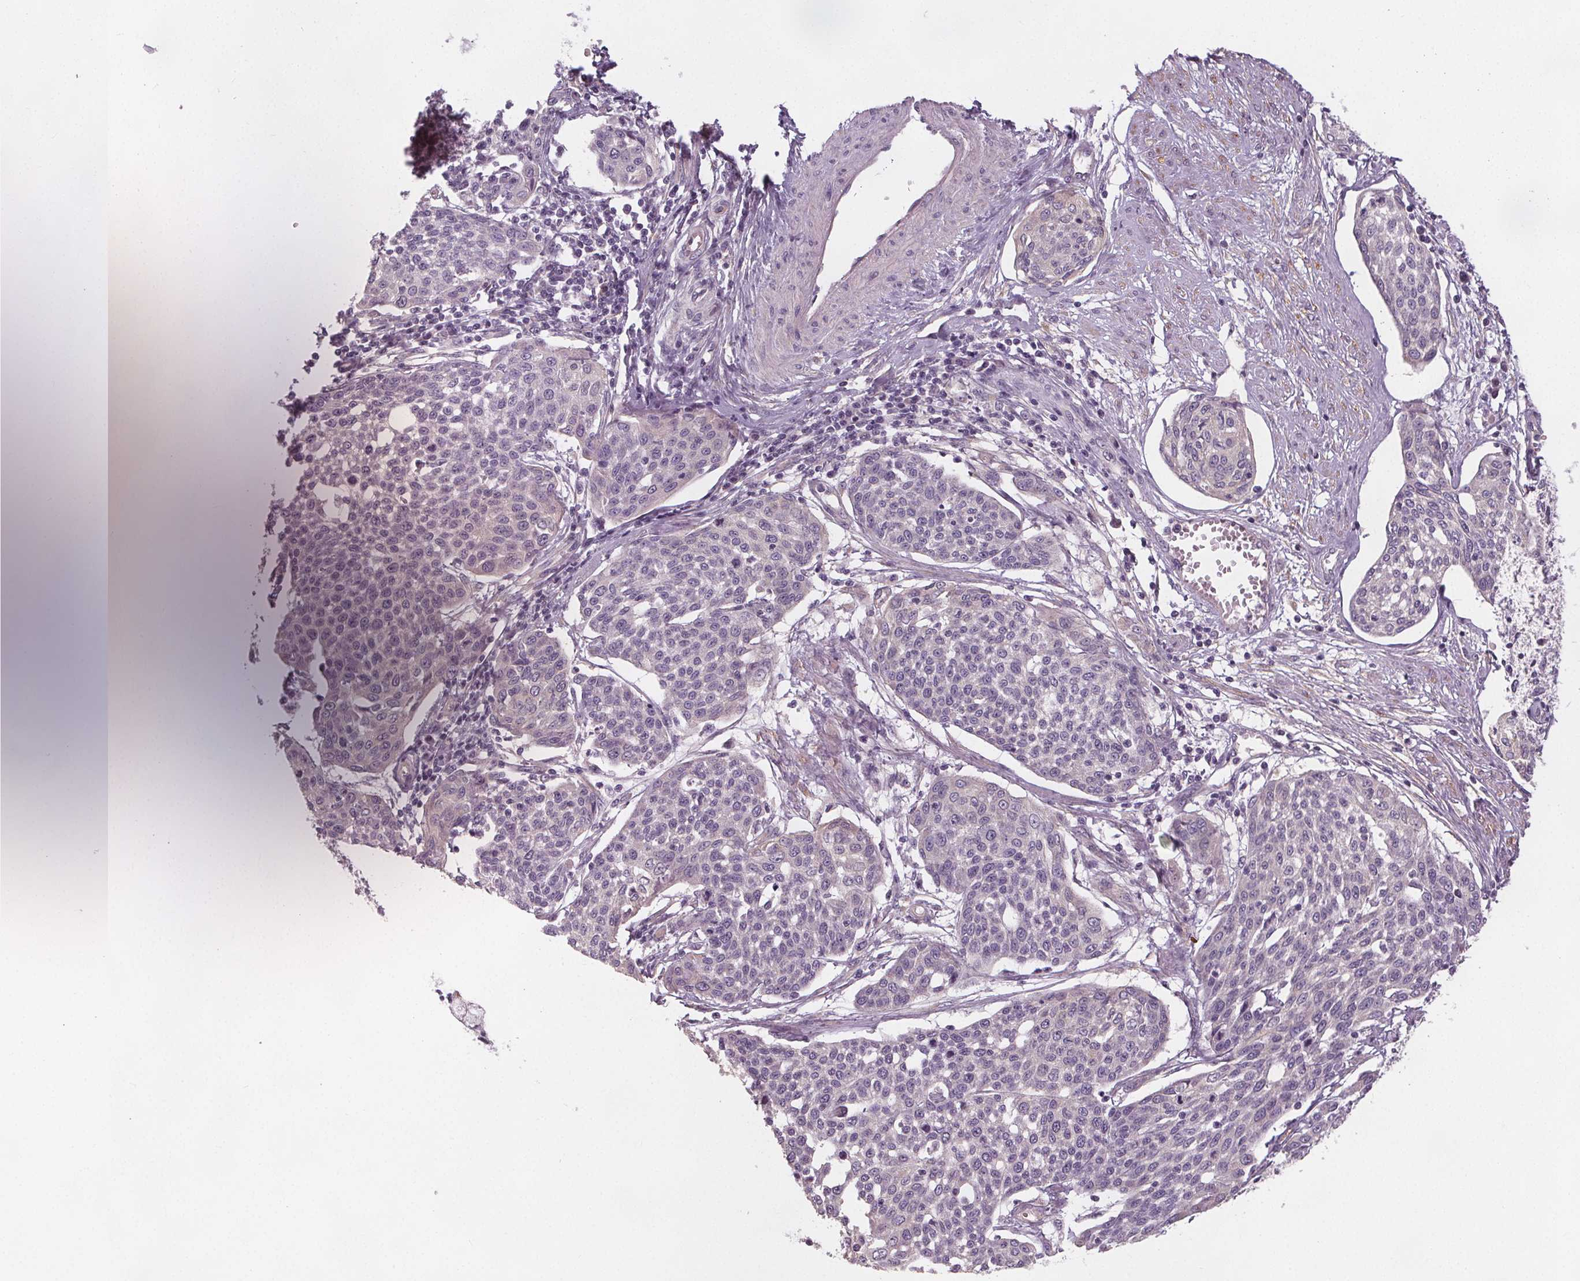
{"staining": {"intensity": "negative", "quantity": "none", "location": "none"}, "tissue": "cervical cancer", "cell_type": "Tumor cells", "image_type": "cancer", "snomed": [{"axis": "morphology", "description": "Squamous cell carcinoma, NOS"}, {"axis": "topography", "description": "Cervix"}], "caption": "This is a photomicrograph of immunohistochemistry (IHC) staining of squamous cell carcinoma (cervical), which shows no positivity in tumor cells.", "gene": "VNN1", "patient": {"sex": "female", "age": 34}}